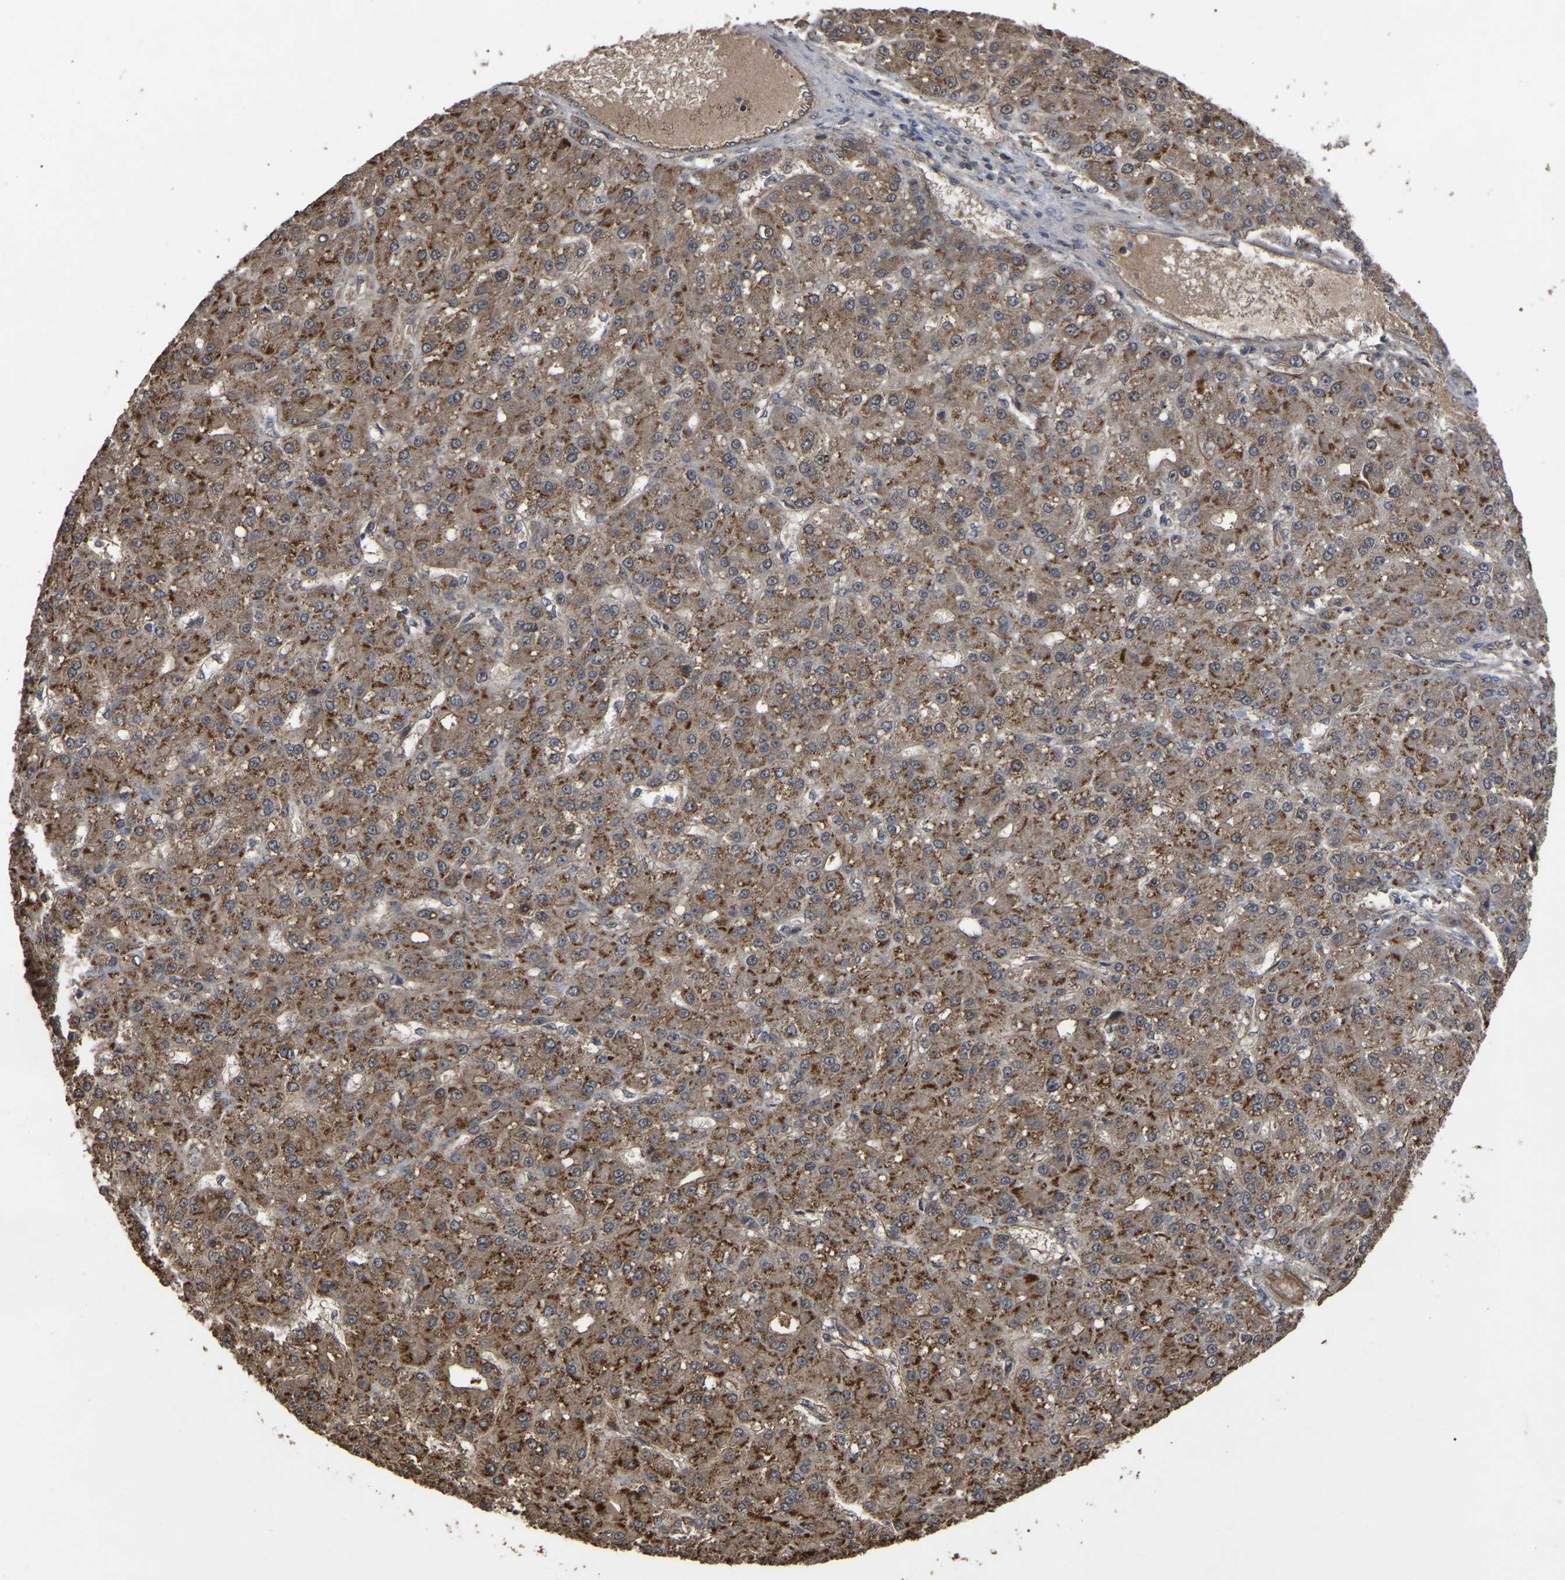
{"staining": {"intensity": "moderate", "quantity": ">75%", "location": "cytoplasmic/membranous"}, "tissue": "liver cancer", "cell_type": "Tumor cells", "image_type": "cancer", "snomed": [{"axis": "morphology", "description": "Carcinoma, Hepatocellular, NOS"}, {"axis": "topography", "description": "Liver"}], "caption": "About >75% of tumor cells in human liver cancer reveal moderate cytoplasmic/membranous protein positivity as visualized by brown immunohistochemical staining.", "gene": "FAM161B", "patient": {"sex": "male", "age": 67}}